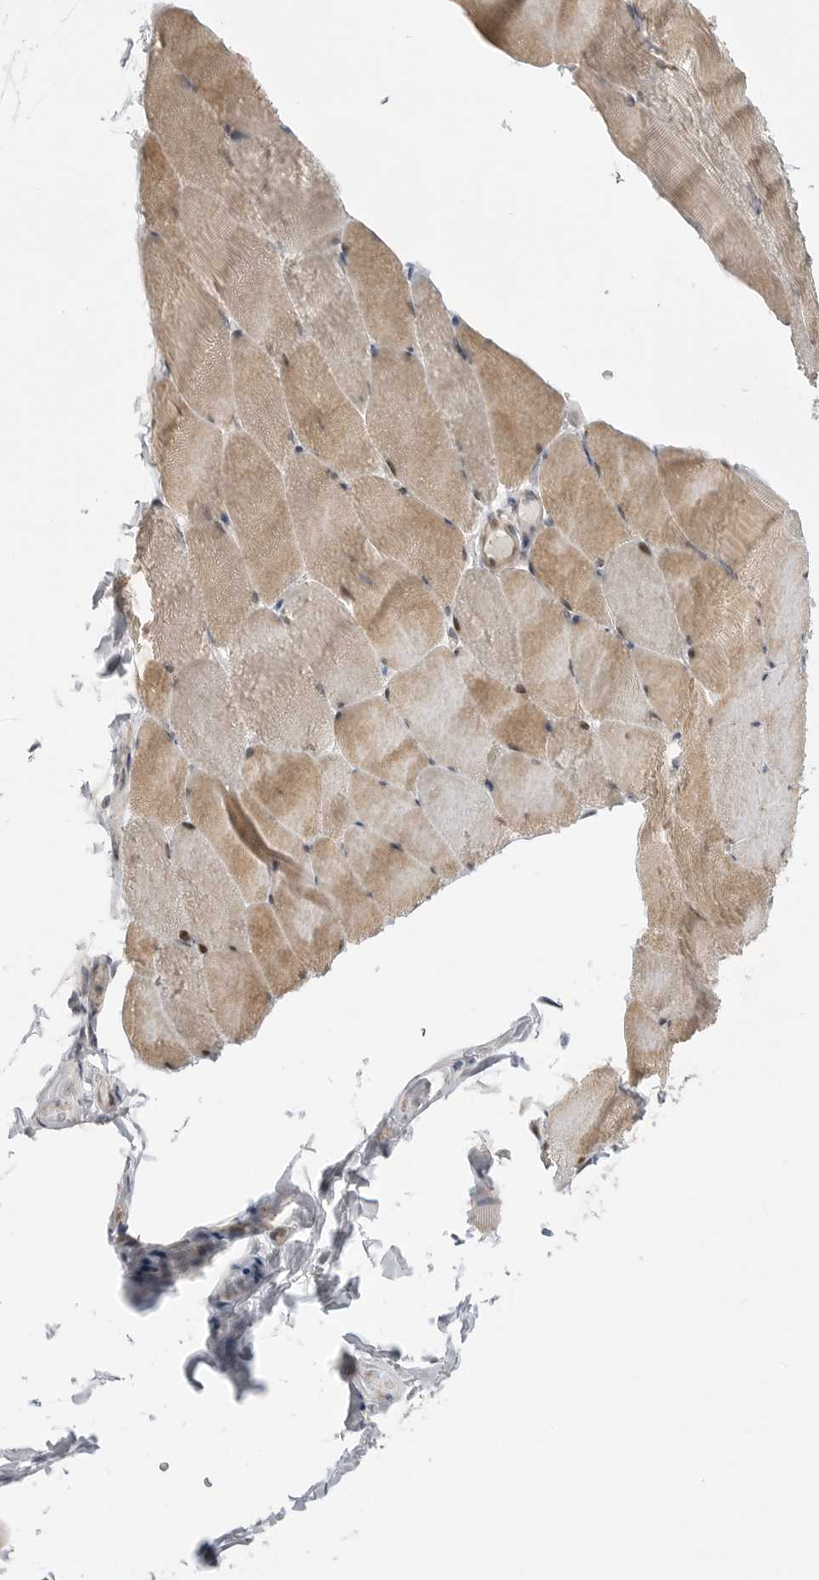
{"staining": {"intensity": "moderate", "quantity": ">75%", "location": "cytoplasmic/membranous"}, "tissue": "skeletal muscle", "cell_type": "Myocytes", "image_type": "normal", "snomed": [{"axis": "morphology", "description": "Normal tissue, NOS"}, {"axis": "topography", "description": "Skeletal muscle"}], "caption": "The image shows immunohistochemical staining of unremarkable skeletal muscle. There is moderate cytoplasmic/membranous expression is seen in approximately >75% of myocytes.", "gene": "GGT6", "patient": {"sex": "male", "age": 62}}